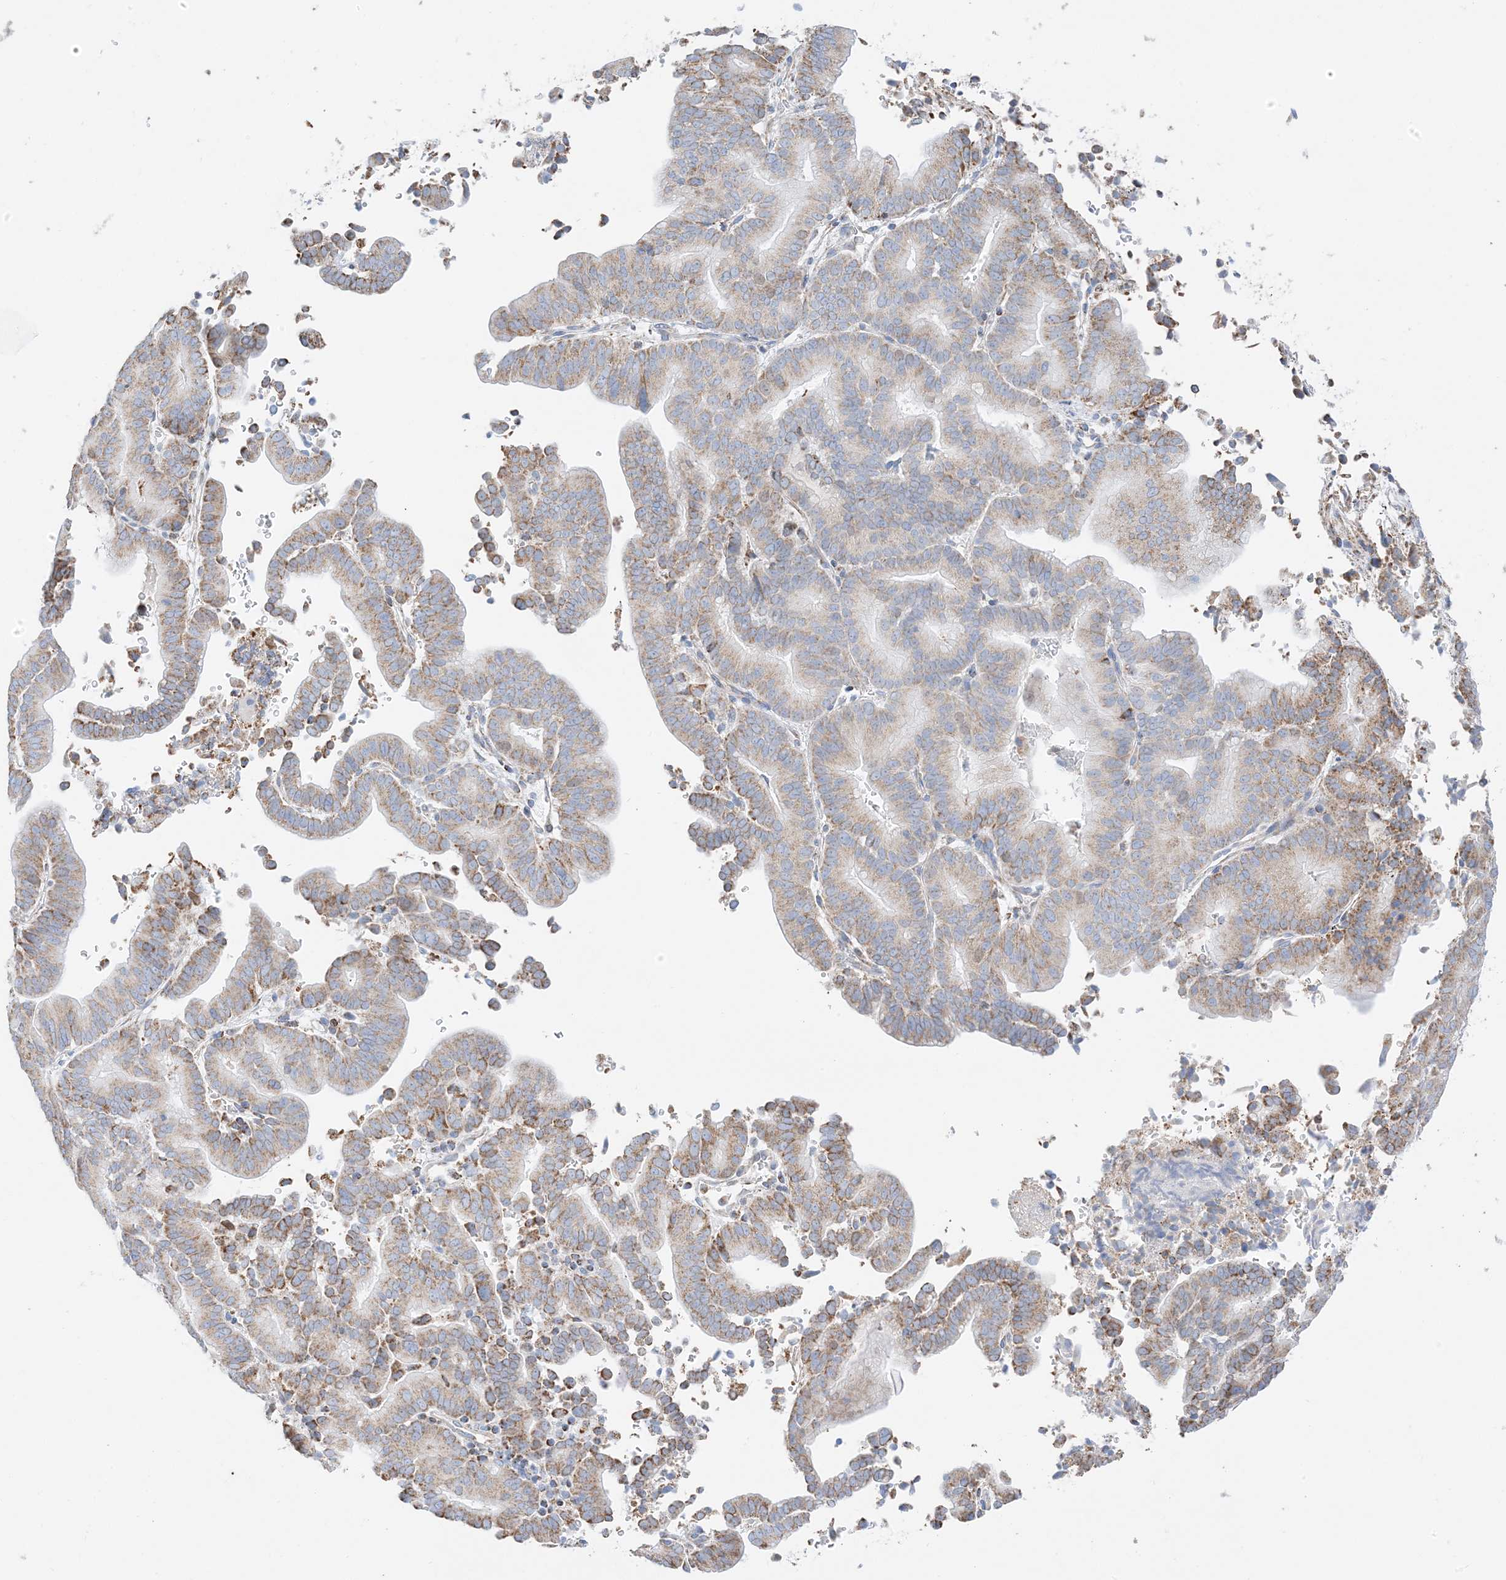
{"staining": {"intensity": "moderate", "quantity": ">75%", "location": "cytoplasmic/membranous"}, "tissue": "liver cancer", "cell_type": "Tumor cells", "image_type": "cancer", "snomed": [{"axis": "morphology", "description": "Cholangiocarcinoma"}, {"axis": "topography", "description": "Liver"}], "caption": "Protein analysis of liver cancer tissue shows moderate cytoplasmic/membranous staining in about >75% of tumor cells. (IHC, brightfield microscopy, high magnification).", "gene": "CAPN13", "patient": {"sex": "female", "age": 75}}